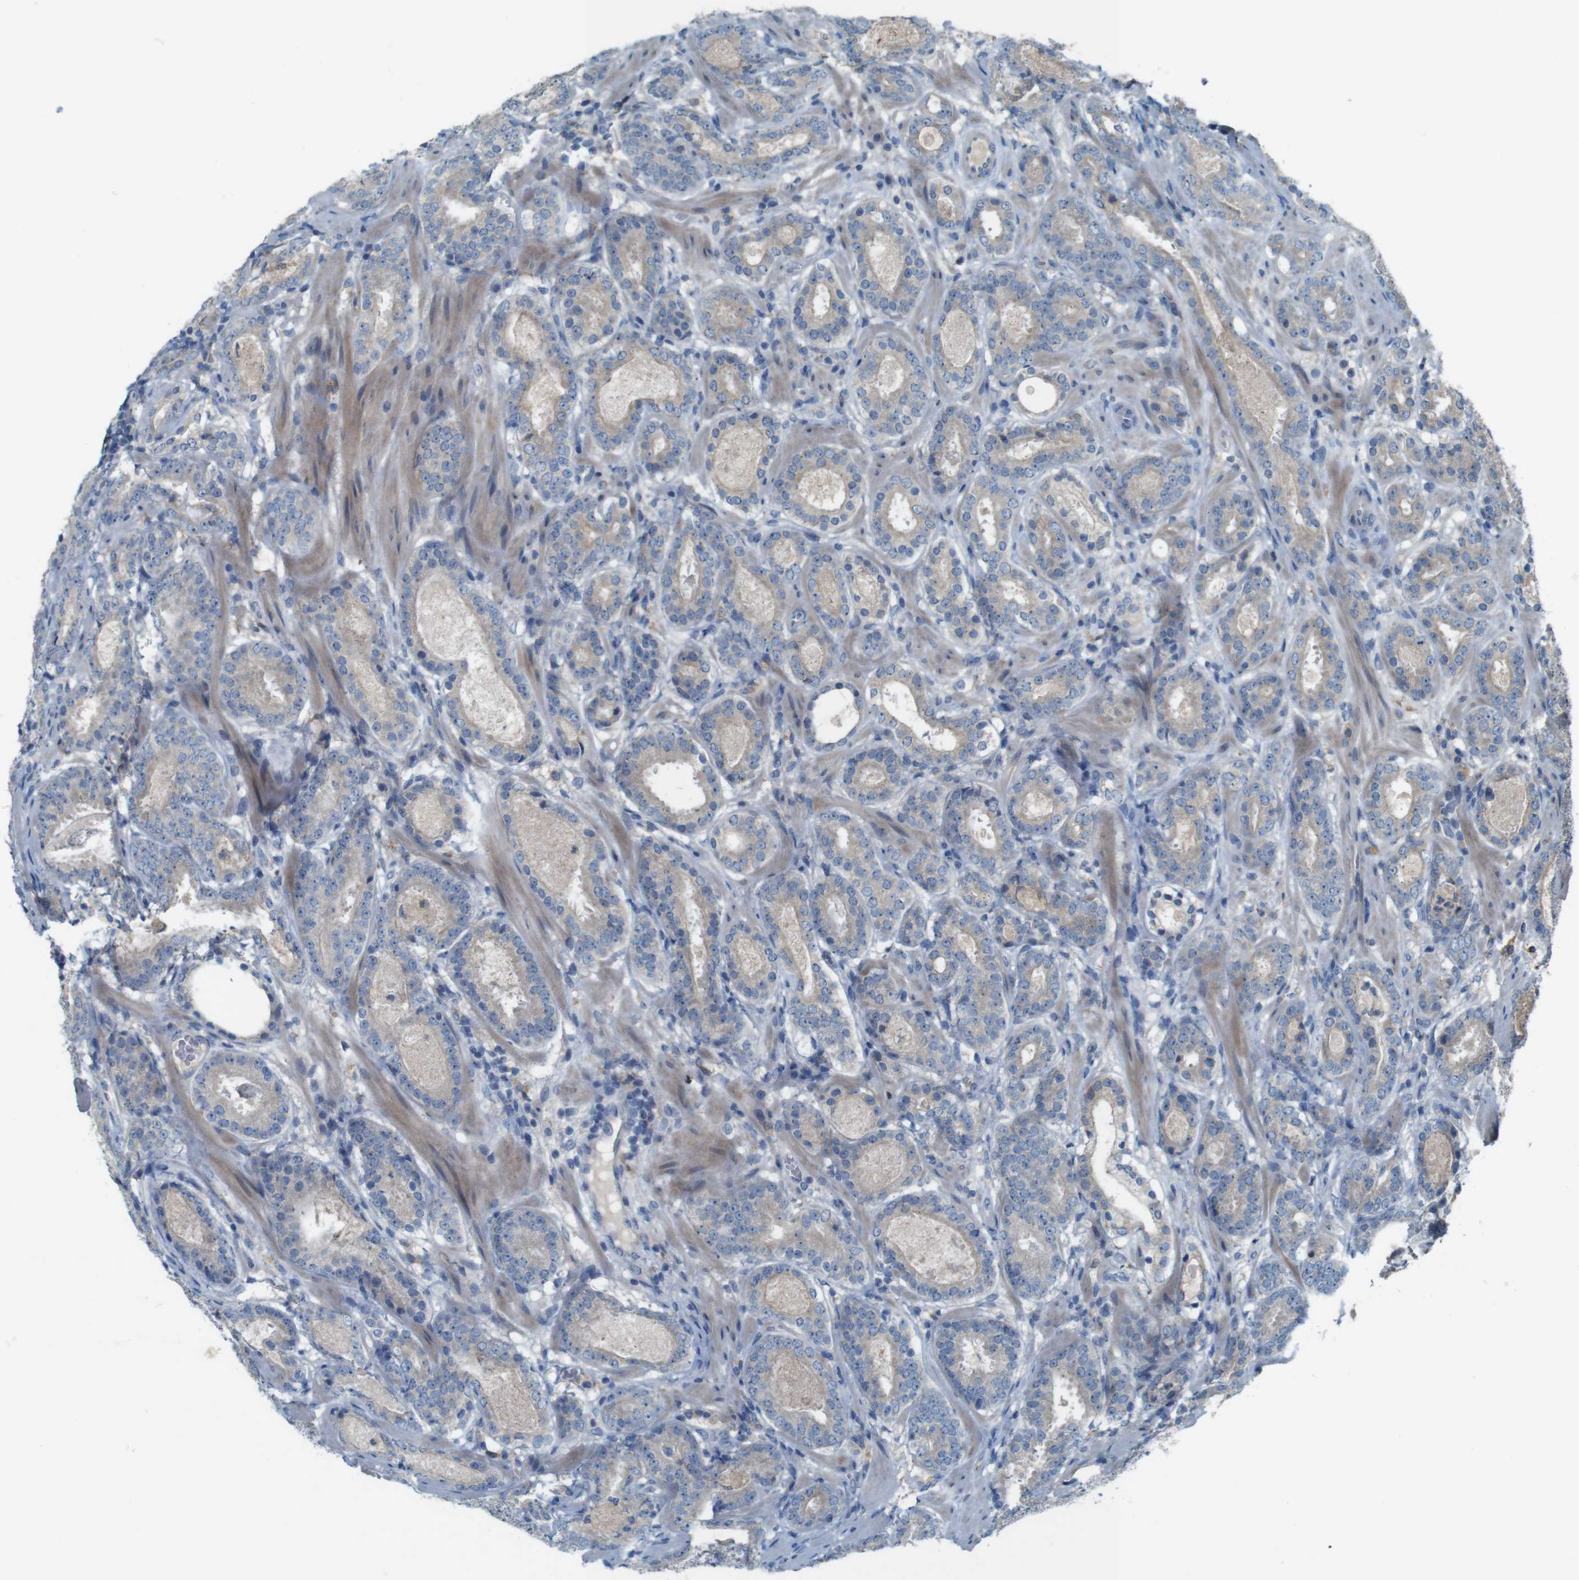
{"staining": {"intensity": "weak", "quantity": ">75%", "location": "cytoplasmic/membranous"}, "tissue": "prostate cancer", "cell_type": "Tumor cells", "image_type": "cancer", "snomed": [{"axis": "morphology", "description": "Adenocarcinoma, Low grade"}, {"axis": "topography", "description": "Prostate"}], "caption": "DAB immunohistochemical staining of human prostate adenocarcinoma (low-grade) shows weak cytoplasmic/membranous protein expression in about >75% of tumor cells.", "gene": "MOGAT3", "patient": {"sex": "male", "age": 69}}